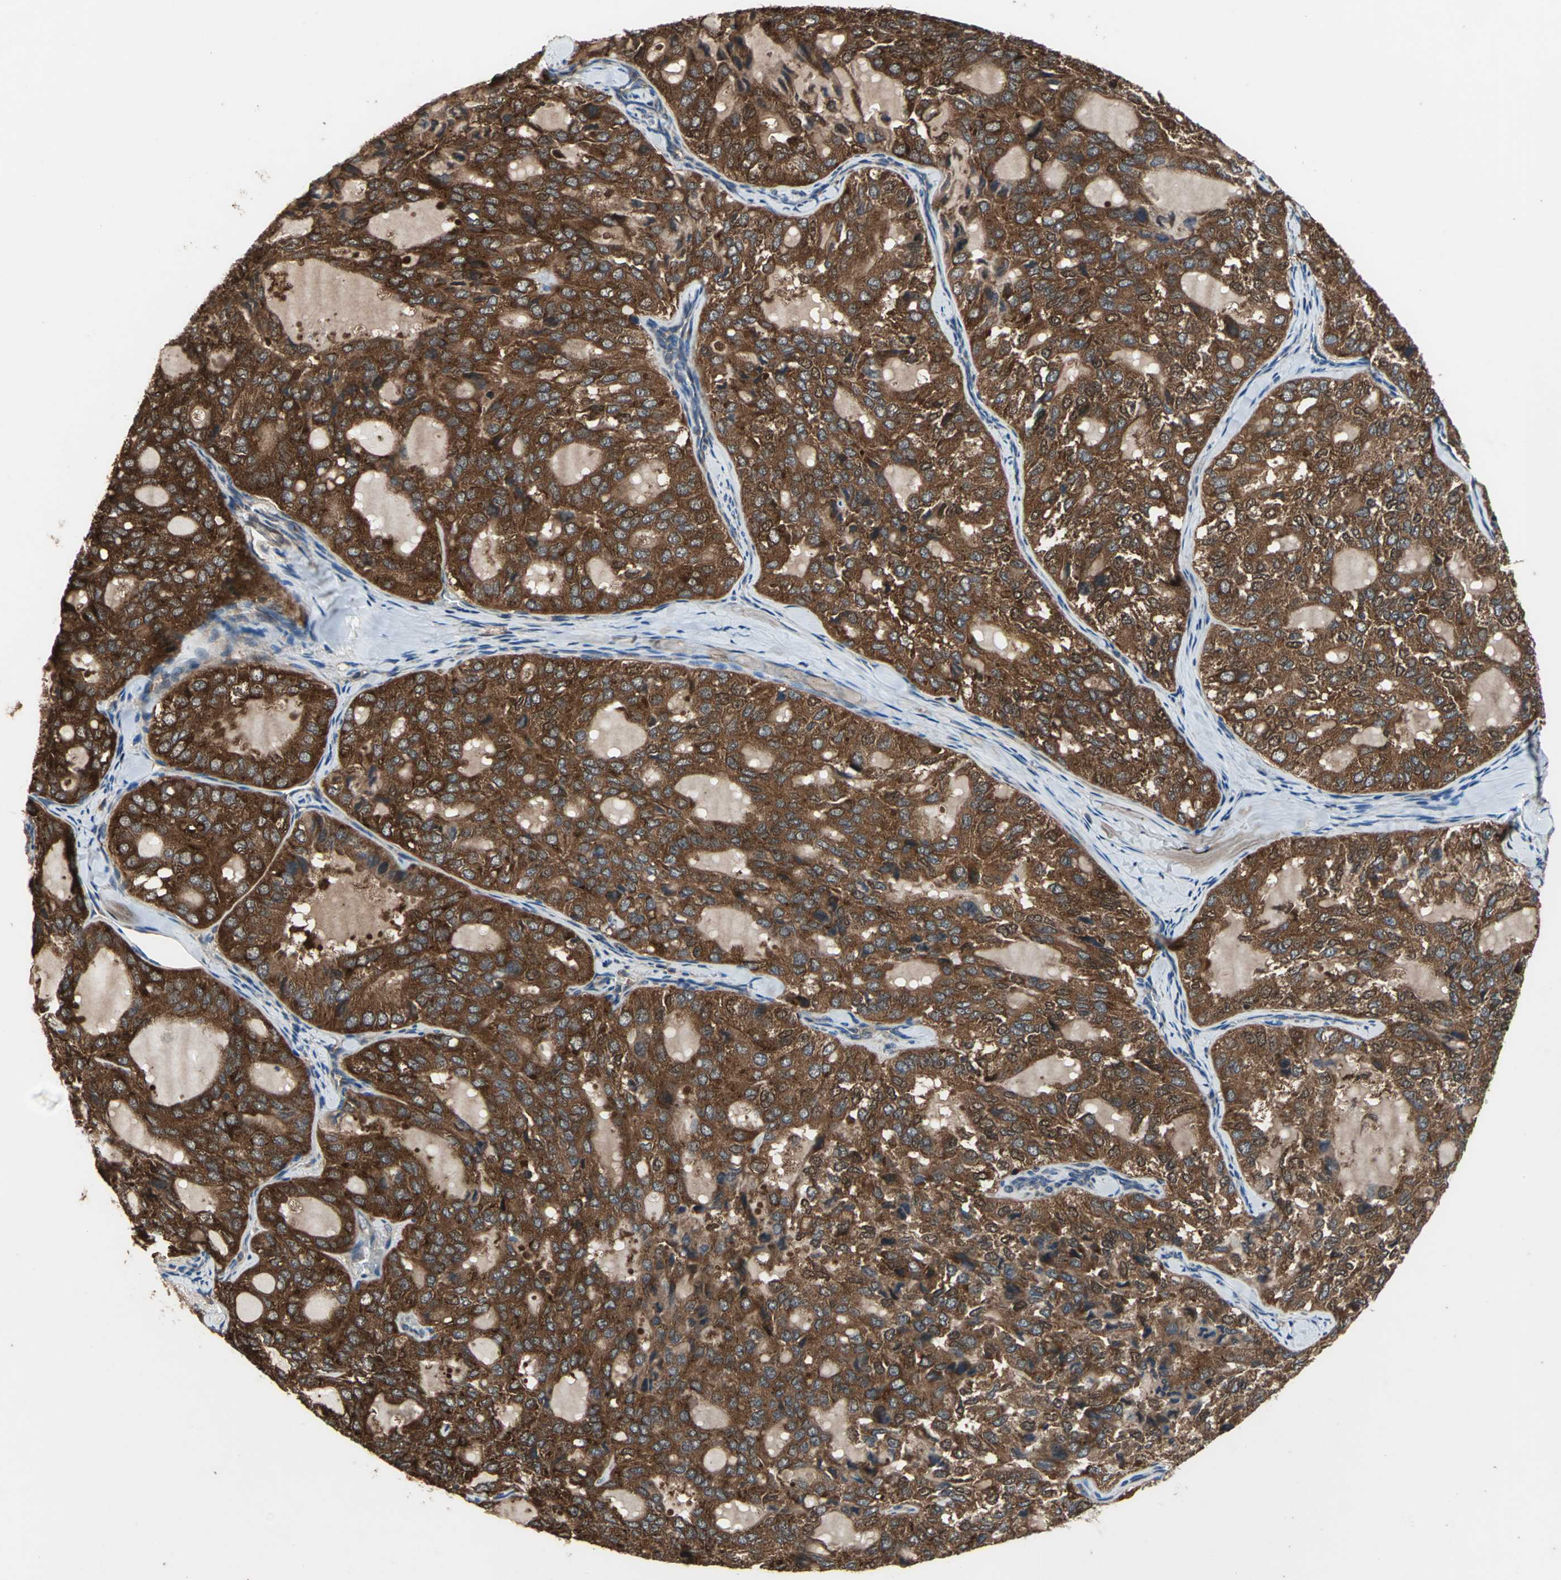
{"staining": {"intensity": "strong", "quantity": ">75%", "location": "cytoplasmic/membranous"}, "tissue": "thyroid cancer", "cell_type": "Tumor cells", "image_type": "cancer", "snomed": [{"axis": "morphology", "description": "Follicular adenoma carcinoma, NOS"}, {"axis": "topography", "description": "Thyroid gland"}], "caption": "Protein expression analysis of human follicular adenoma carcinoma (thyroid) reveals strong cytoplasmic/membranous expression in about >75% of tumor cells.", "gene": "CAPN1", "patient": {"sex": "male", "age": 75}}